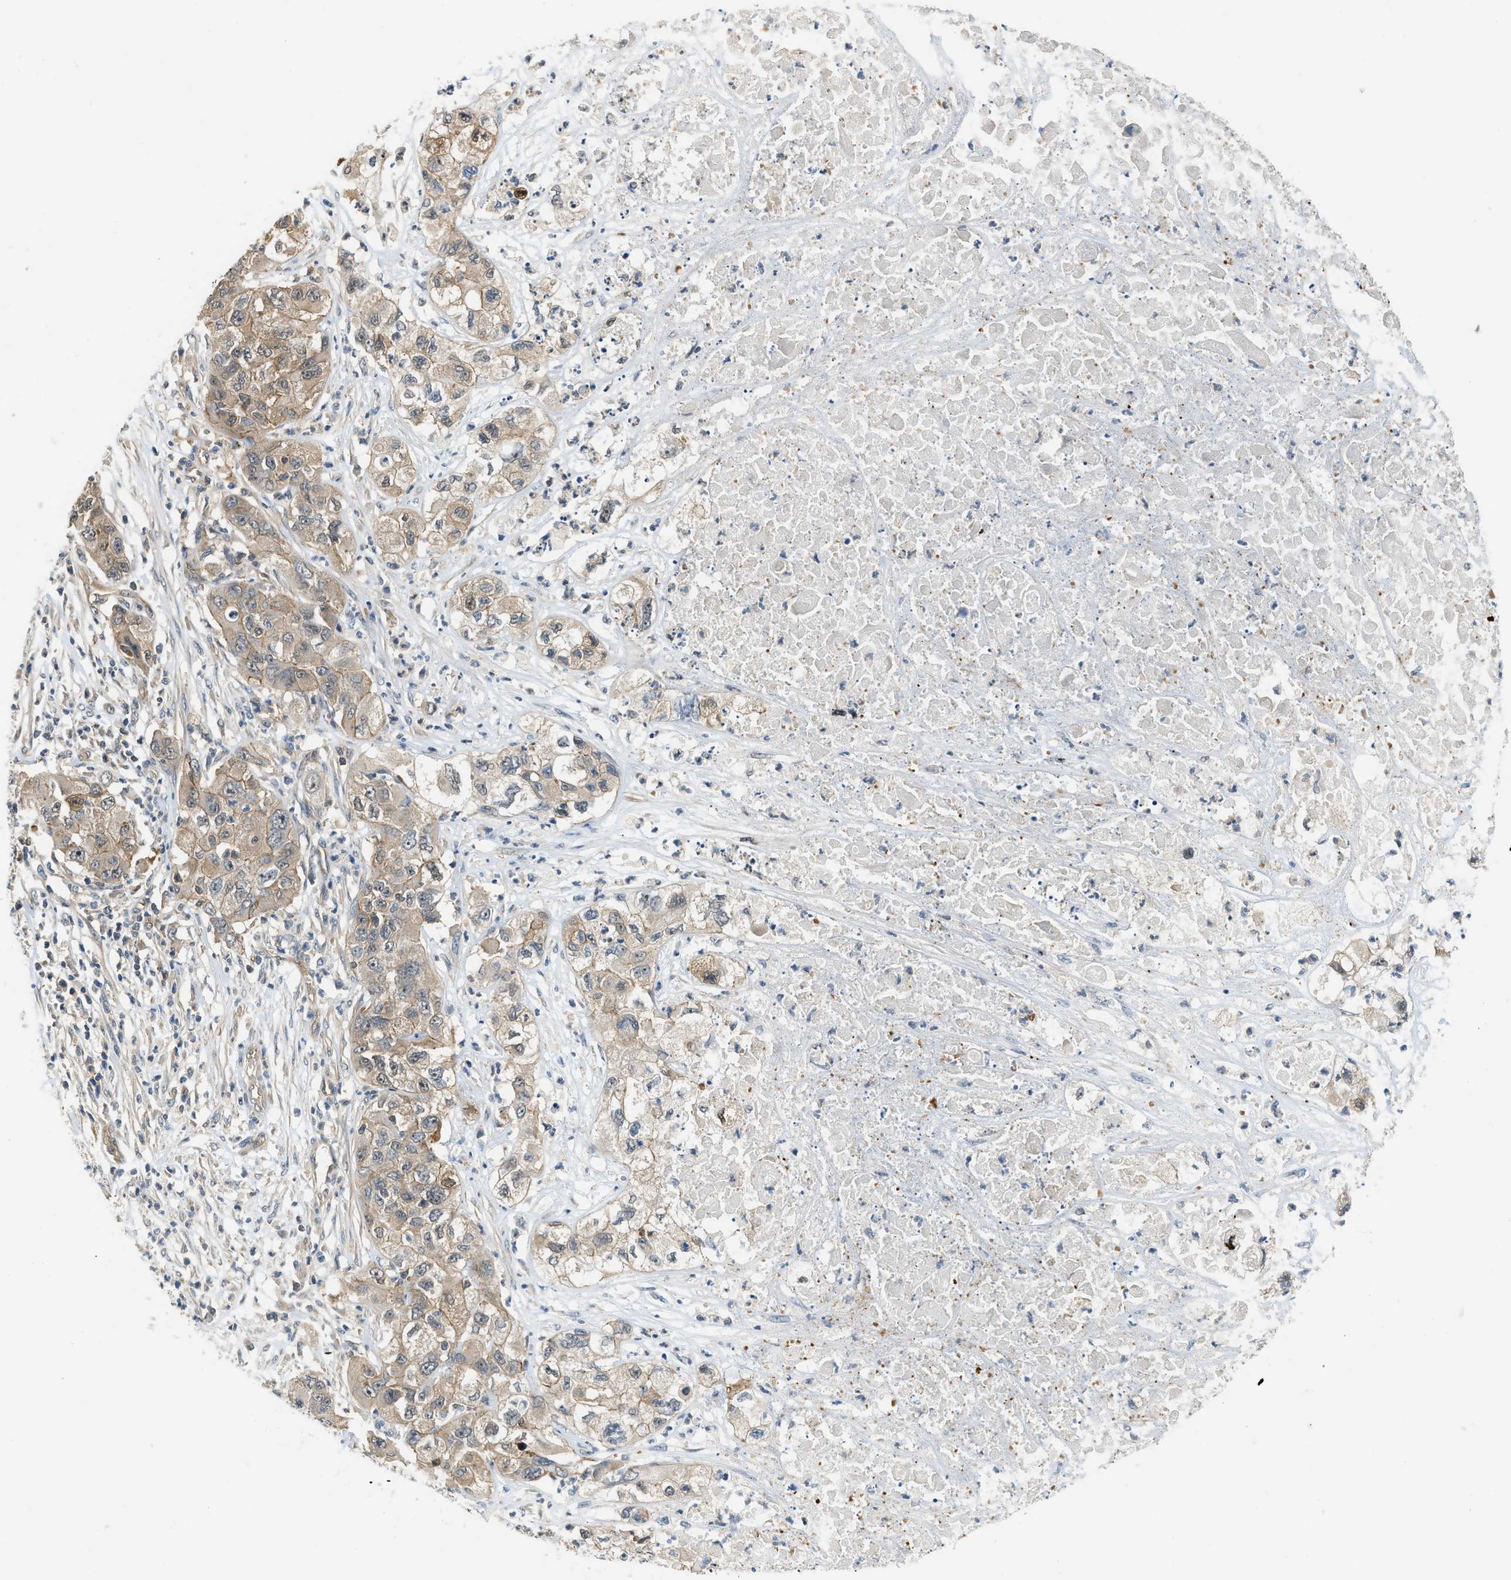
{"staining": {"intensity": "weak", "quantity": ">75%", "location": "cytoplasmic/membranous"}, "tissue": "pancreatic cancer", "cell_type": "Tumor cells", "image_type": "cancer", "snomed": [{"axis": "morphology", "description": "Adenocarcinoma, NOS"}, {"axis": "topography", "description": "Pancreas"}], "caption": "Pancreatic cancer (adenocarcinoma) stained with a protein marker demonstrates weak staining in tumor cells.", "gene": "CBLB", "patient": {"sex": "female", "age": 78}}